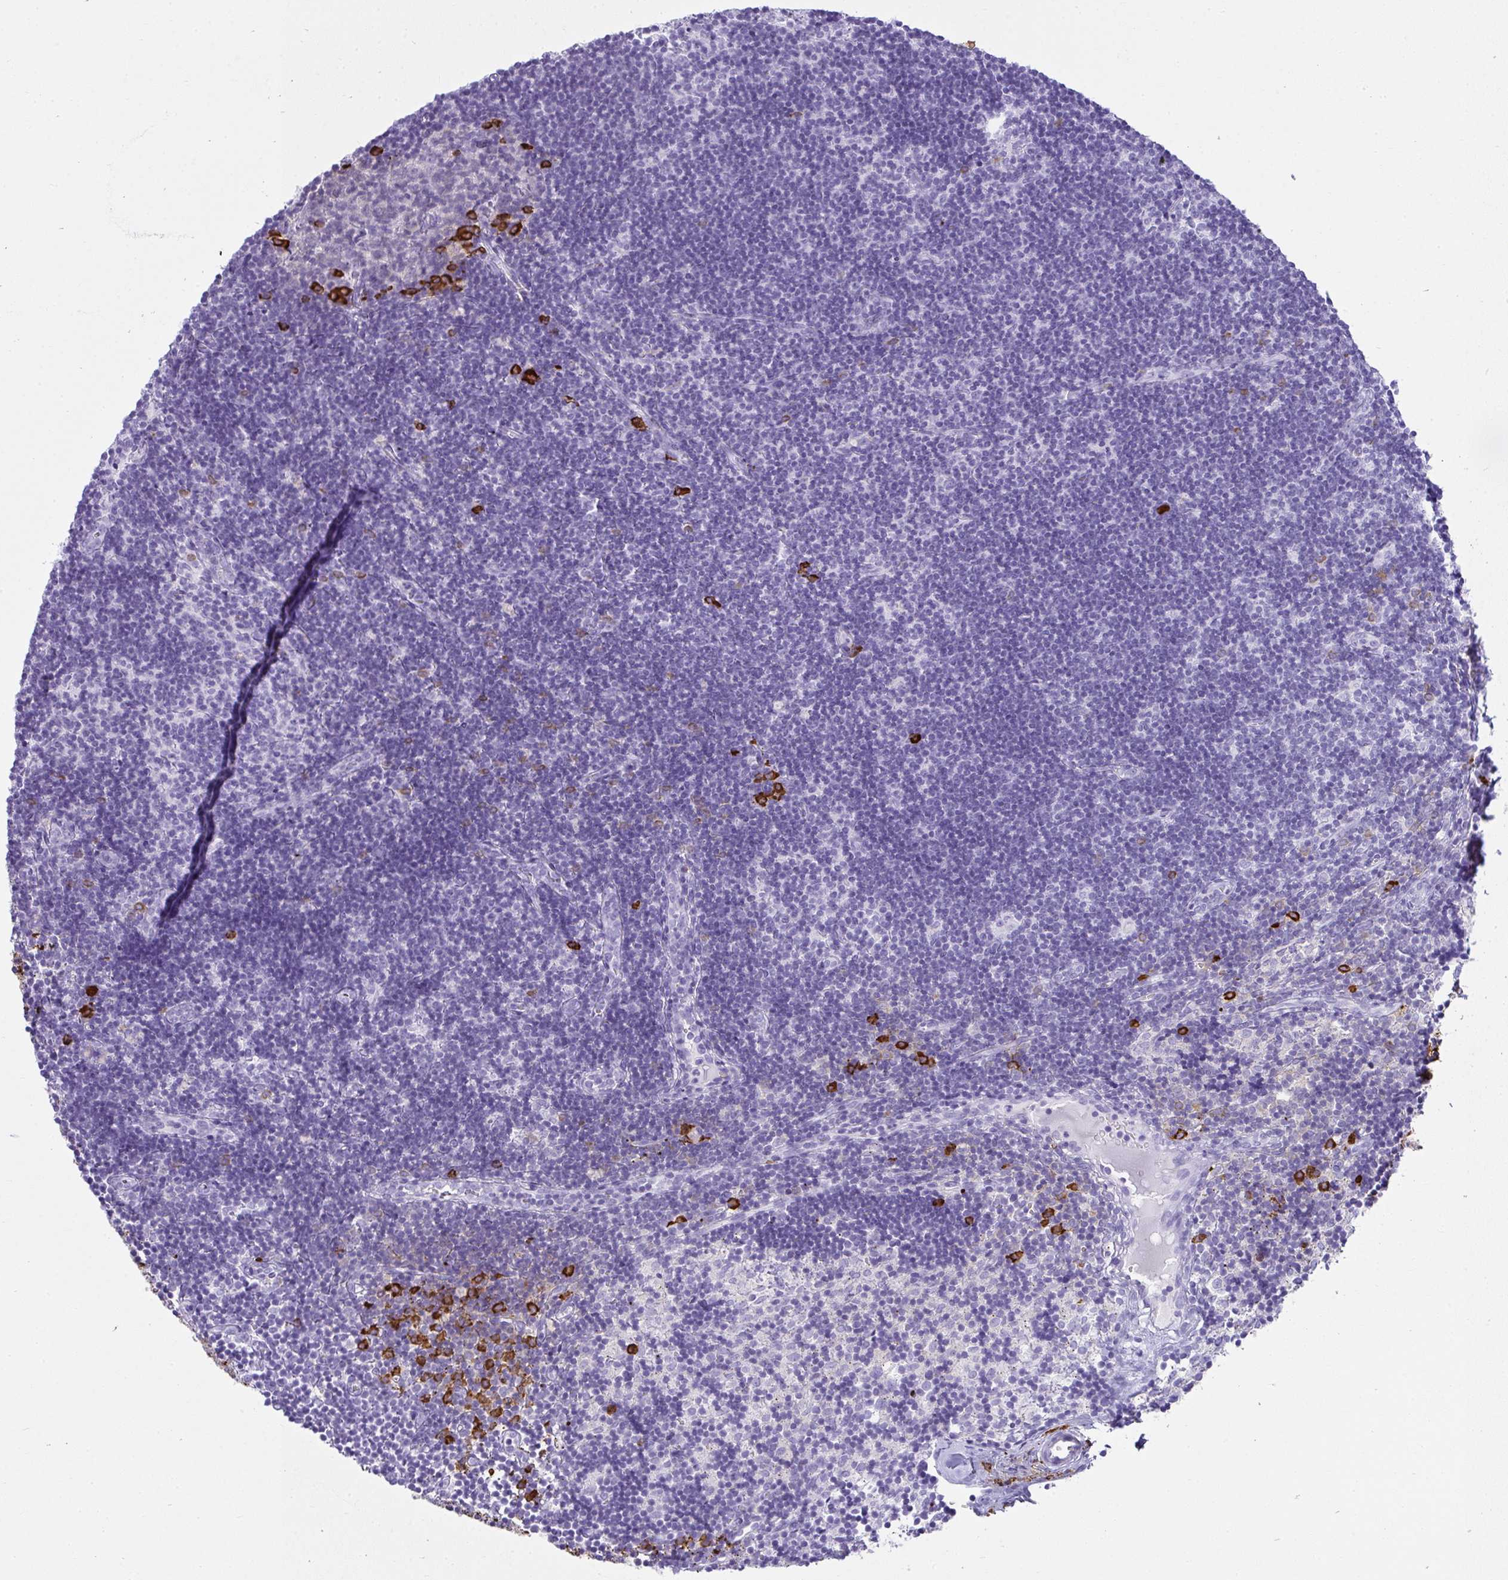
{"staining": {"intensity": "strong", "quantity": "<25%", "location": "cytoplasmic/membranous"}, "tissue": "lymph node", "cell_type": "Germinal center cells", "image_type": "normal", "snomed": [{"axis": "morphology", "description": "Normal tissue, NOS"}, {"axis": "topography", "description": "Lymph node"}], "caption": "An image of human lymph node stained for a protein exhibits strong cytoplasmic/membranous brown staining in germinal center cells.", "gene": "CDADC1", "patient": {"sex": "female", "age": 31}}